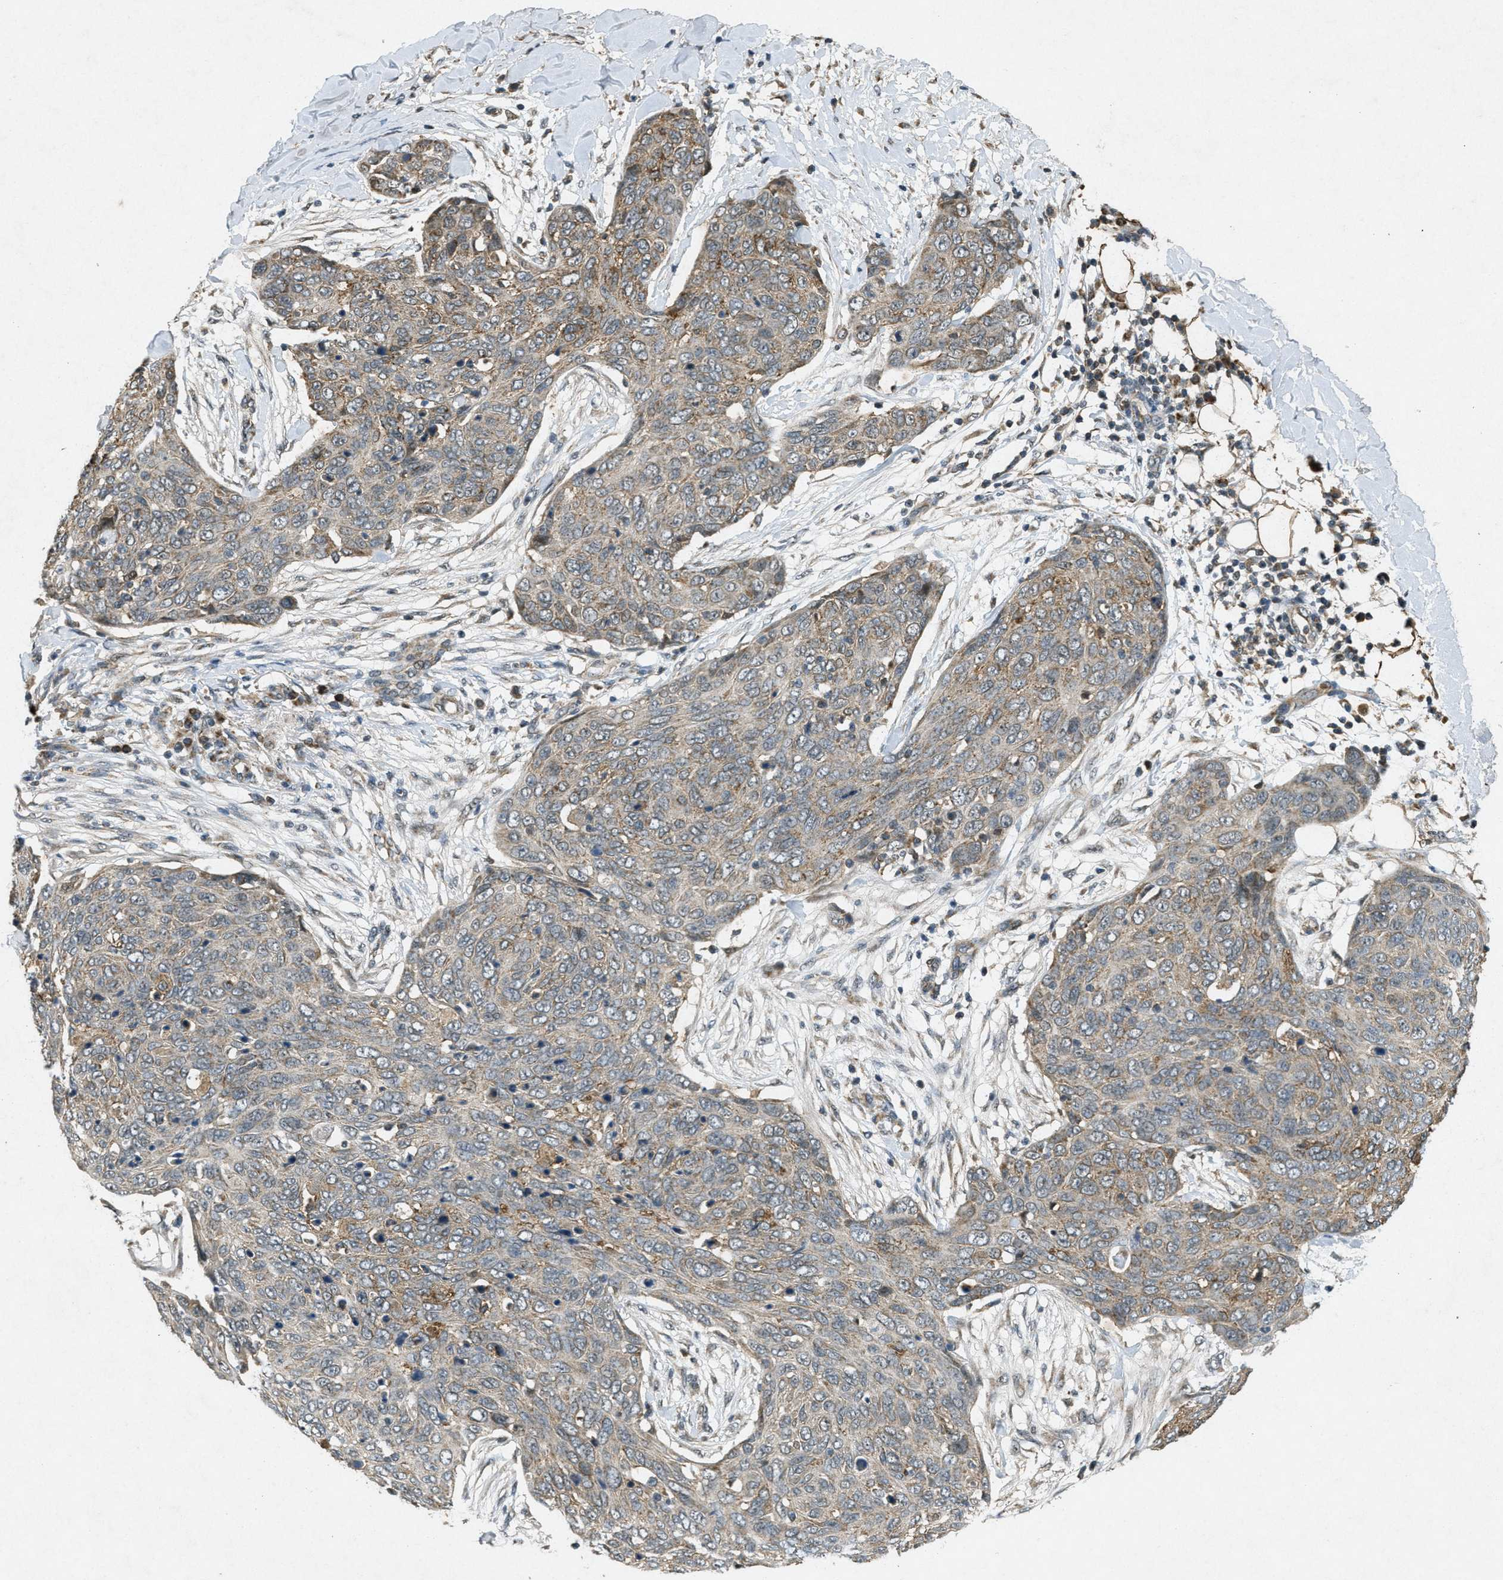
{"staining": {"intensity": "moderate", "quantity": "25%-75%", "location": "cytoplasmic/membranous"}, "tissue": "skin cancer", "cell_type": "Tumor cells", "image_type": "cancer", "snomed": [{"axis": "morphology", "description": "Squamous cell carcinoma in situ, NOS"}, {"axis": "morphology", "description": "Squamous cell carcinoma, NOS"}, {"axis": "topography", "description": "Skin"}], "caption": "DAB (3,3'-diaminobenzidine) immunohistochemical staining of squamous cell carcinoma (skin) reveals moderate cytoplasmic/membranous protein positivity in approximately 25%-75% of tumor cells. The protein is stained brown, and the nuclei are stained in blue (DAB (3,3'-diaminobenzidine) IHC with brightfield microscopy, high magnification).", "gene": "PPP1R15A", "patient": {"sex": "male", "age": 93}}